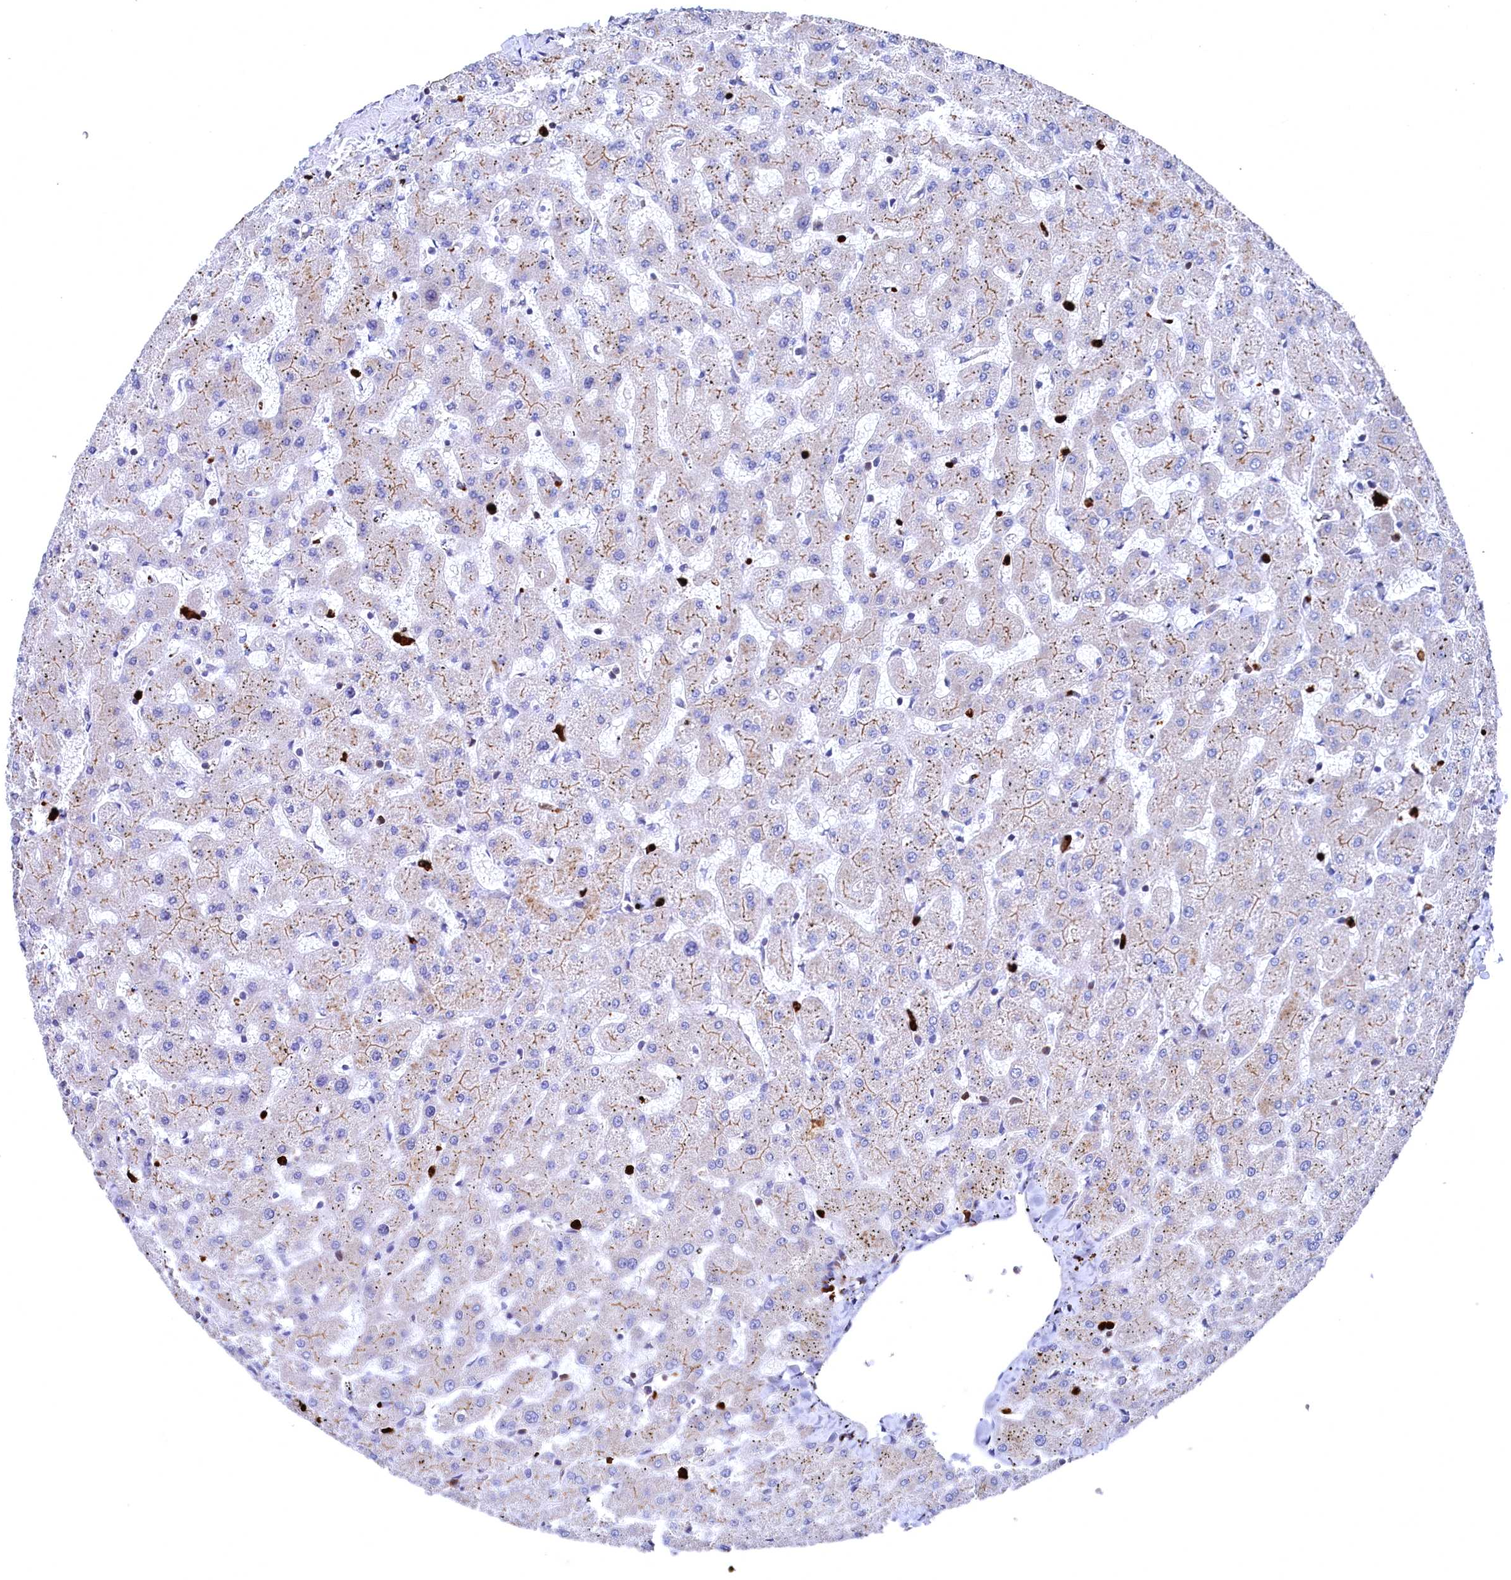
{"staining": {"intensity": "negative", "quantity": "none", "location": "none"}, "tissue": "liver", "cell_type": "Cholangiocytes", "image_type": "normal", "snomed": [{"axis": "morphology", "description": "Normal tissue, NOS"}, {"axis": "topography", "description": "Liver"}], "caption": "High magnification brightfield microscopy of unremarkable liver stained with DAB (3,3'-diaminobenzidine) (brown) and counterstained with hematoxylin (blue): cholangiocytes show no significant expression.", "gene": "CHCHD1", "patient": {"sex": "female", "age": 63}}